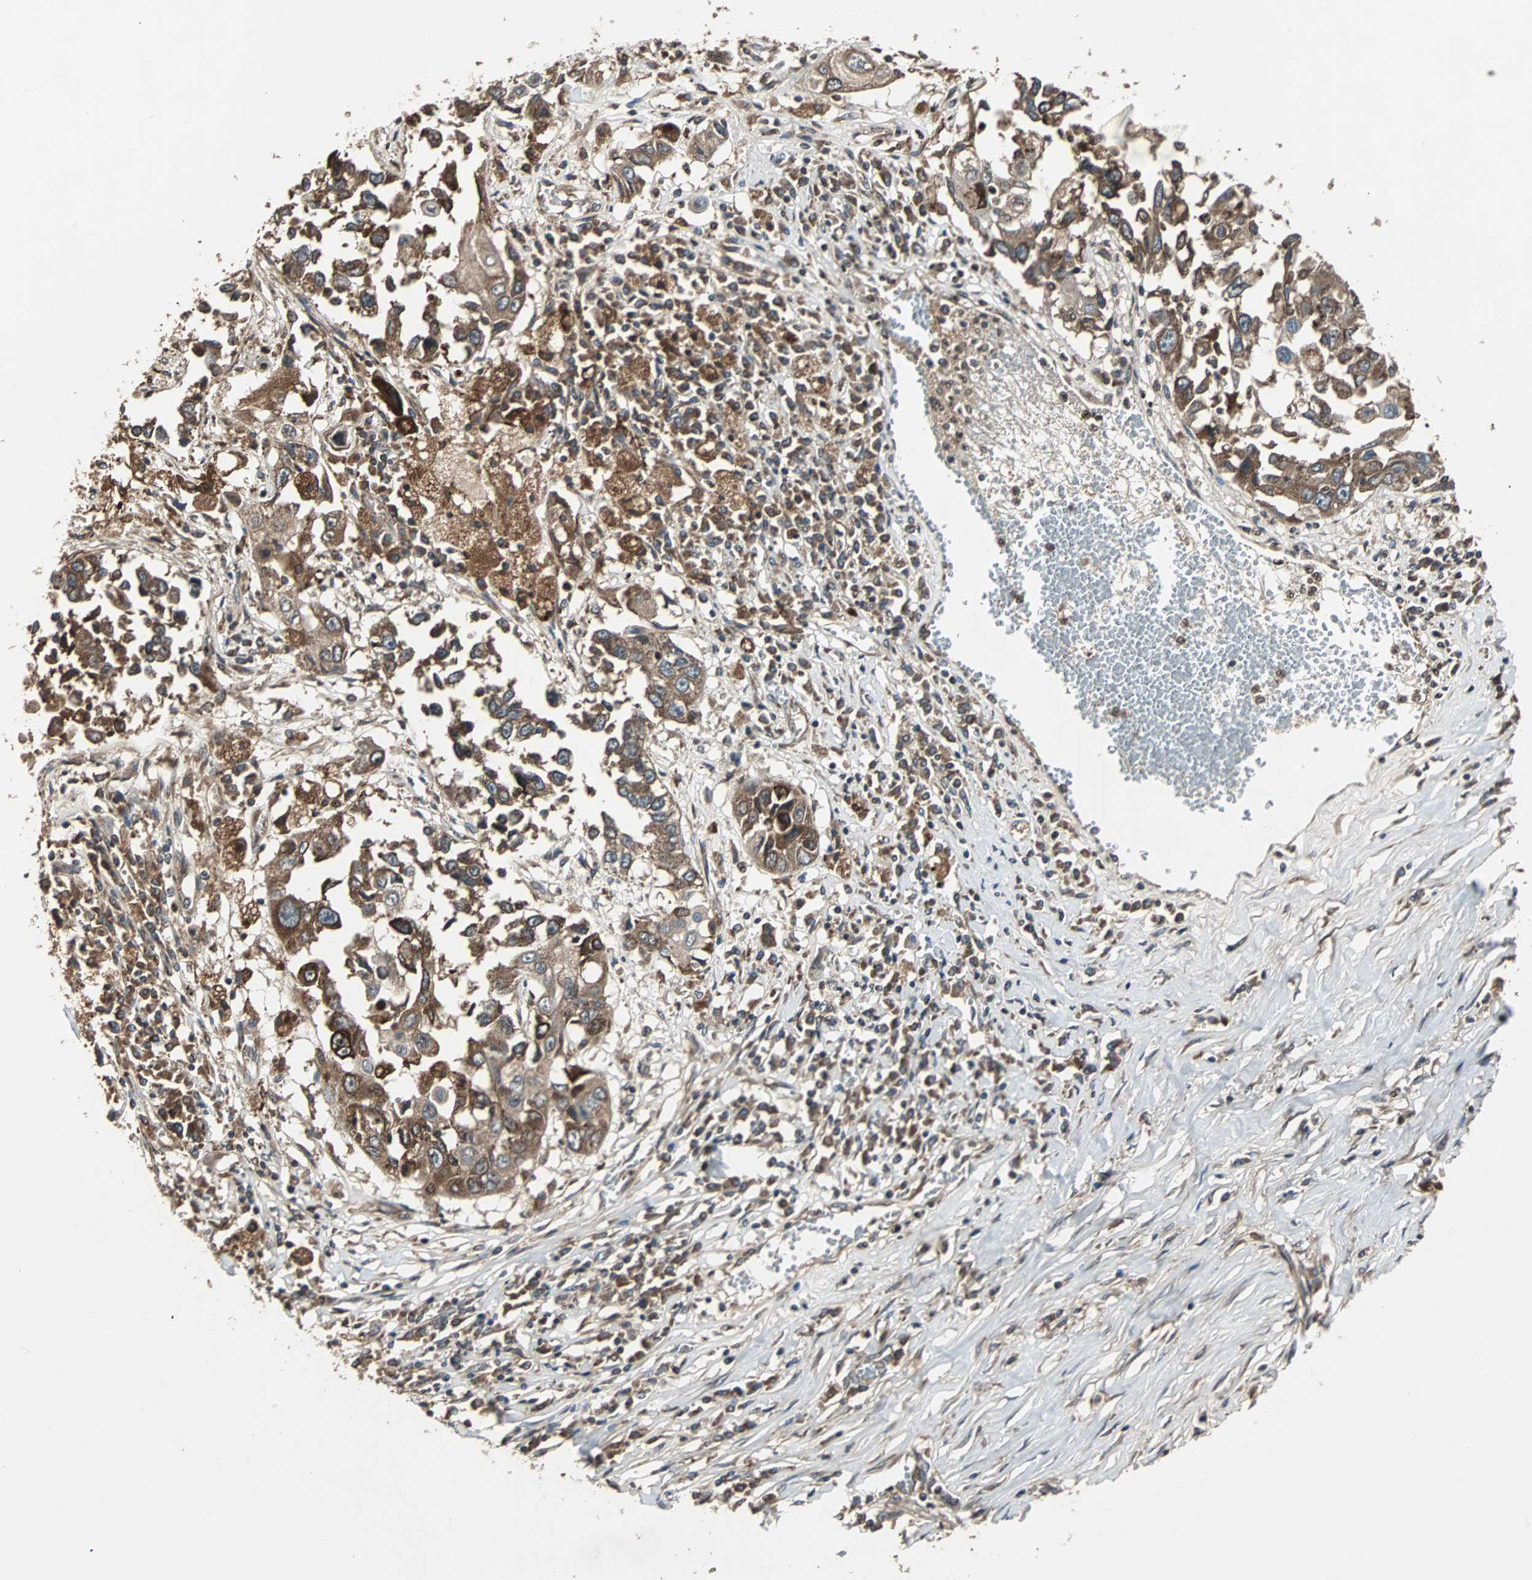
{"staining": {"intensity": "strong", "quantity": ">75%", "location": "cytoplasmic/membranous"}, "tissue": "lung cancer", "cell_type": "Tumor cells", "image_type": "cancer", "snomed": [{"axis": "morphology", "description": "Squamous cell carcinoma, NOS"}, {"axis": "topography", "description": "Lung"}], "caption": "Immunohistochemical staining of human squamous cell carcinoma (lung) demonstrates high levels of strong cytoplasmic/membranous protein expression in about >75% of tumor cells.", "gene": "RAB7A", "patient": {"sex": "male", "age": 71}}